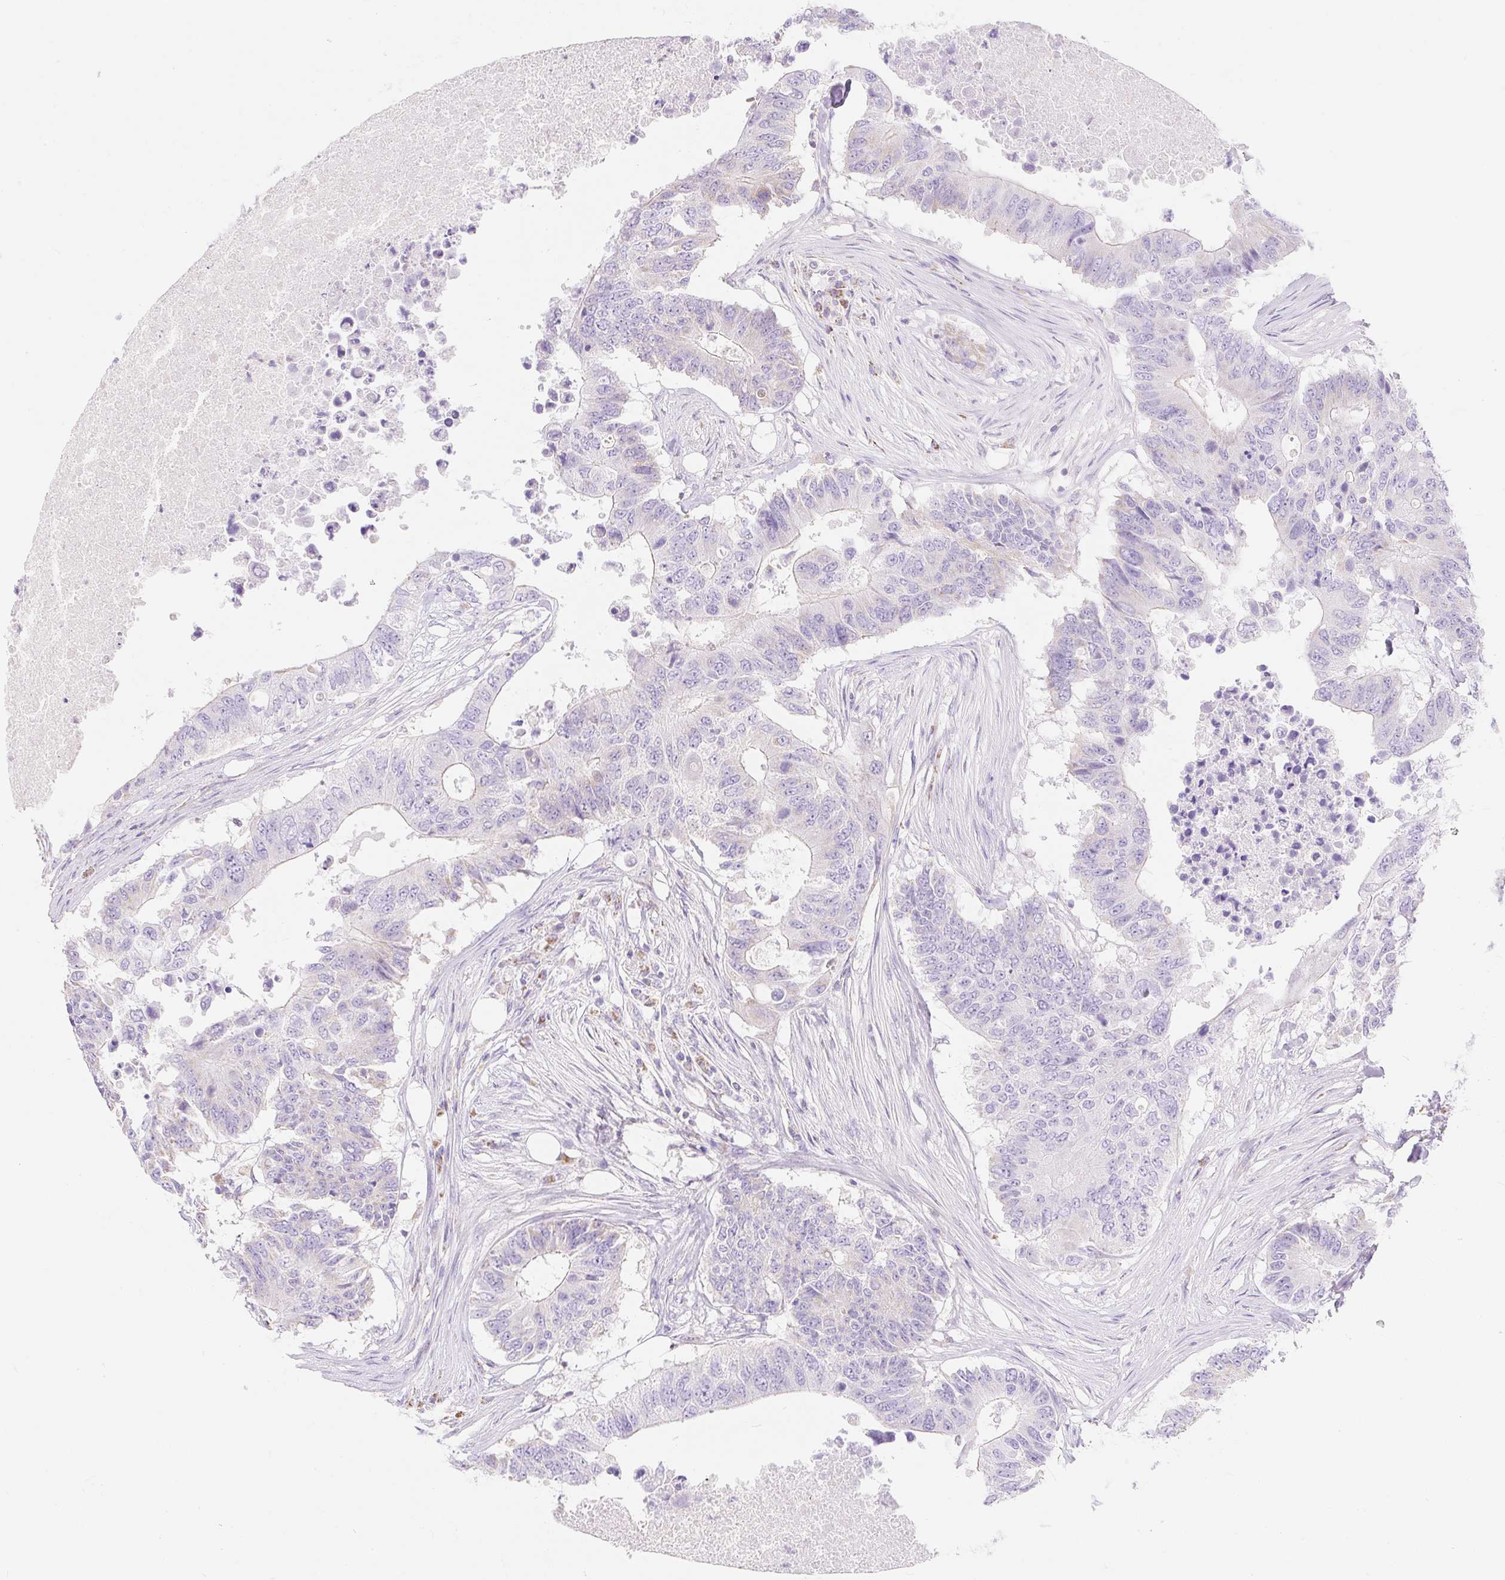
{"staining": {"intensity": "negative", "quantity": "none", "location": "none"}, "tissue": "colorectal cancer", "cell_type": "Tumor cells", "image_type": "cancer", "snomed": [{"axis": "morphology", "description": "Adenocarcinoma, NOS"}, {"axis": "topography", "description": "Colon"}], "caption": "An image of human adenocarcinoma (colorectal) is negative for staining in tumor cells. (Brightfield microscopy of DAB (3,3'-diaminobenzidine) immunohistochemistry at high magnification).", "gene": "DHX35", "patient": {"sex": "male", "age": 71}}